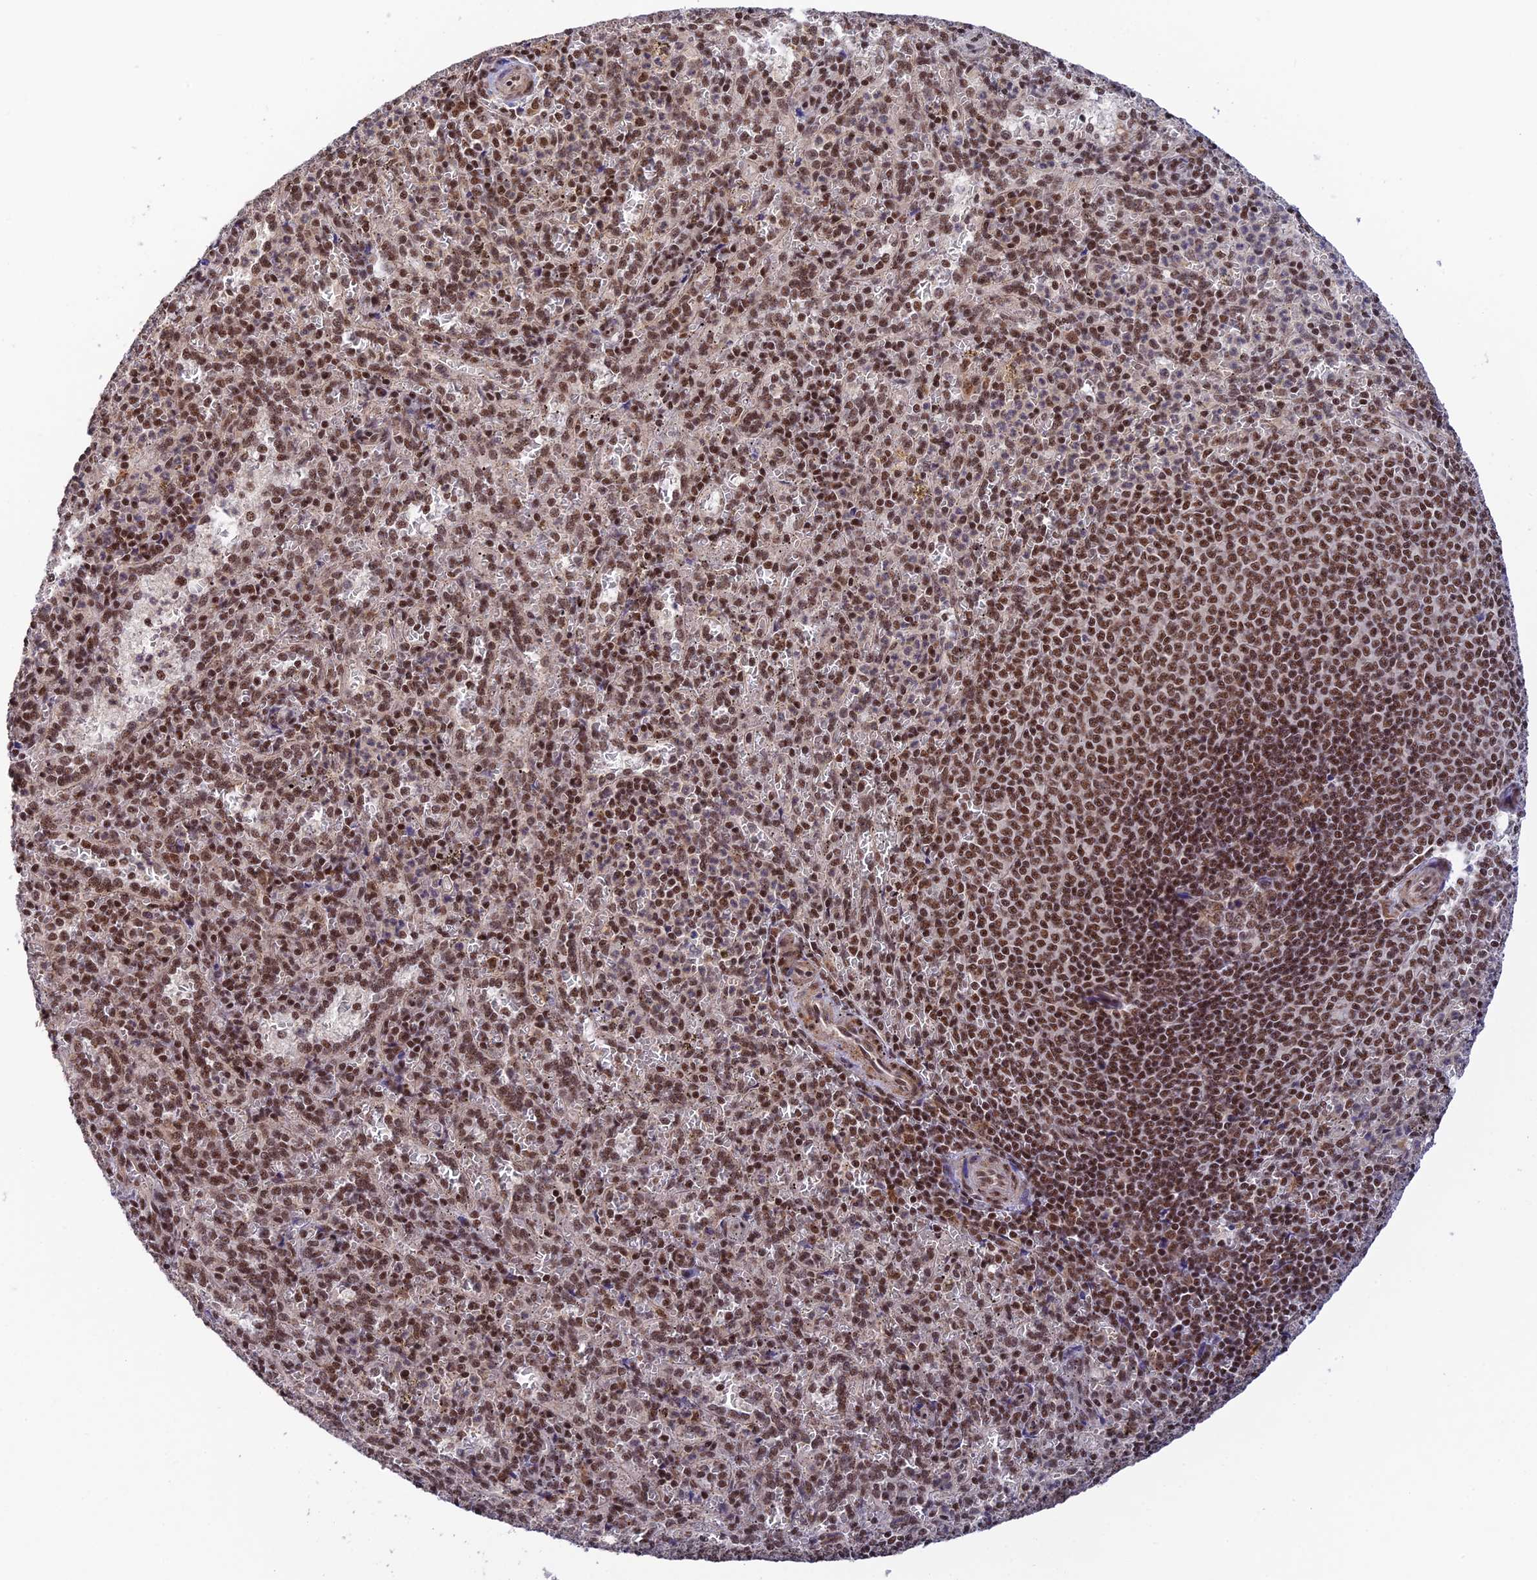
{"staining": {"intensity": "strong", "quantity": ">75%", "location": "nuclear"}, "tissue": "spleen", "cell_type": "Cells in red pulp", "image_type": "normal", "snomed": [{"axis": "morphology", "description": "Normal tissue, NOS"}, {"axis": "topography", "description": "Spleen"}], "caption": "Strong nuclear expression for a protein is present in about >75% of cells in red pulp of normal spleen using immunohistochemistry.", "gene": "THAP11", "patient": {"sex": "female", "age": 21}}